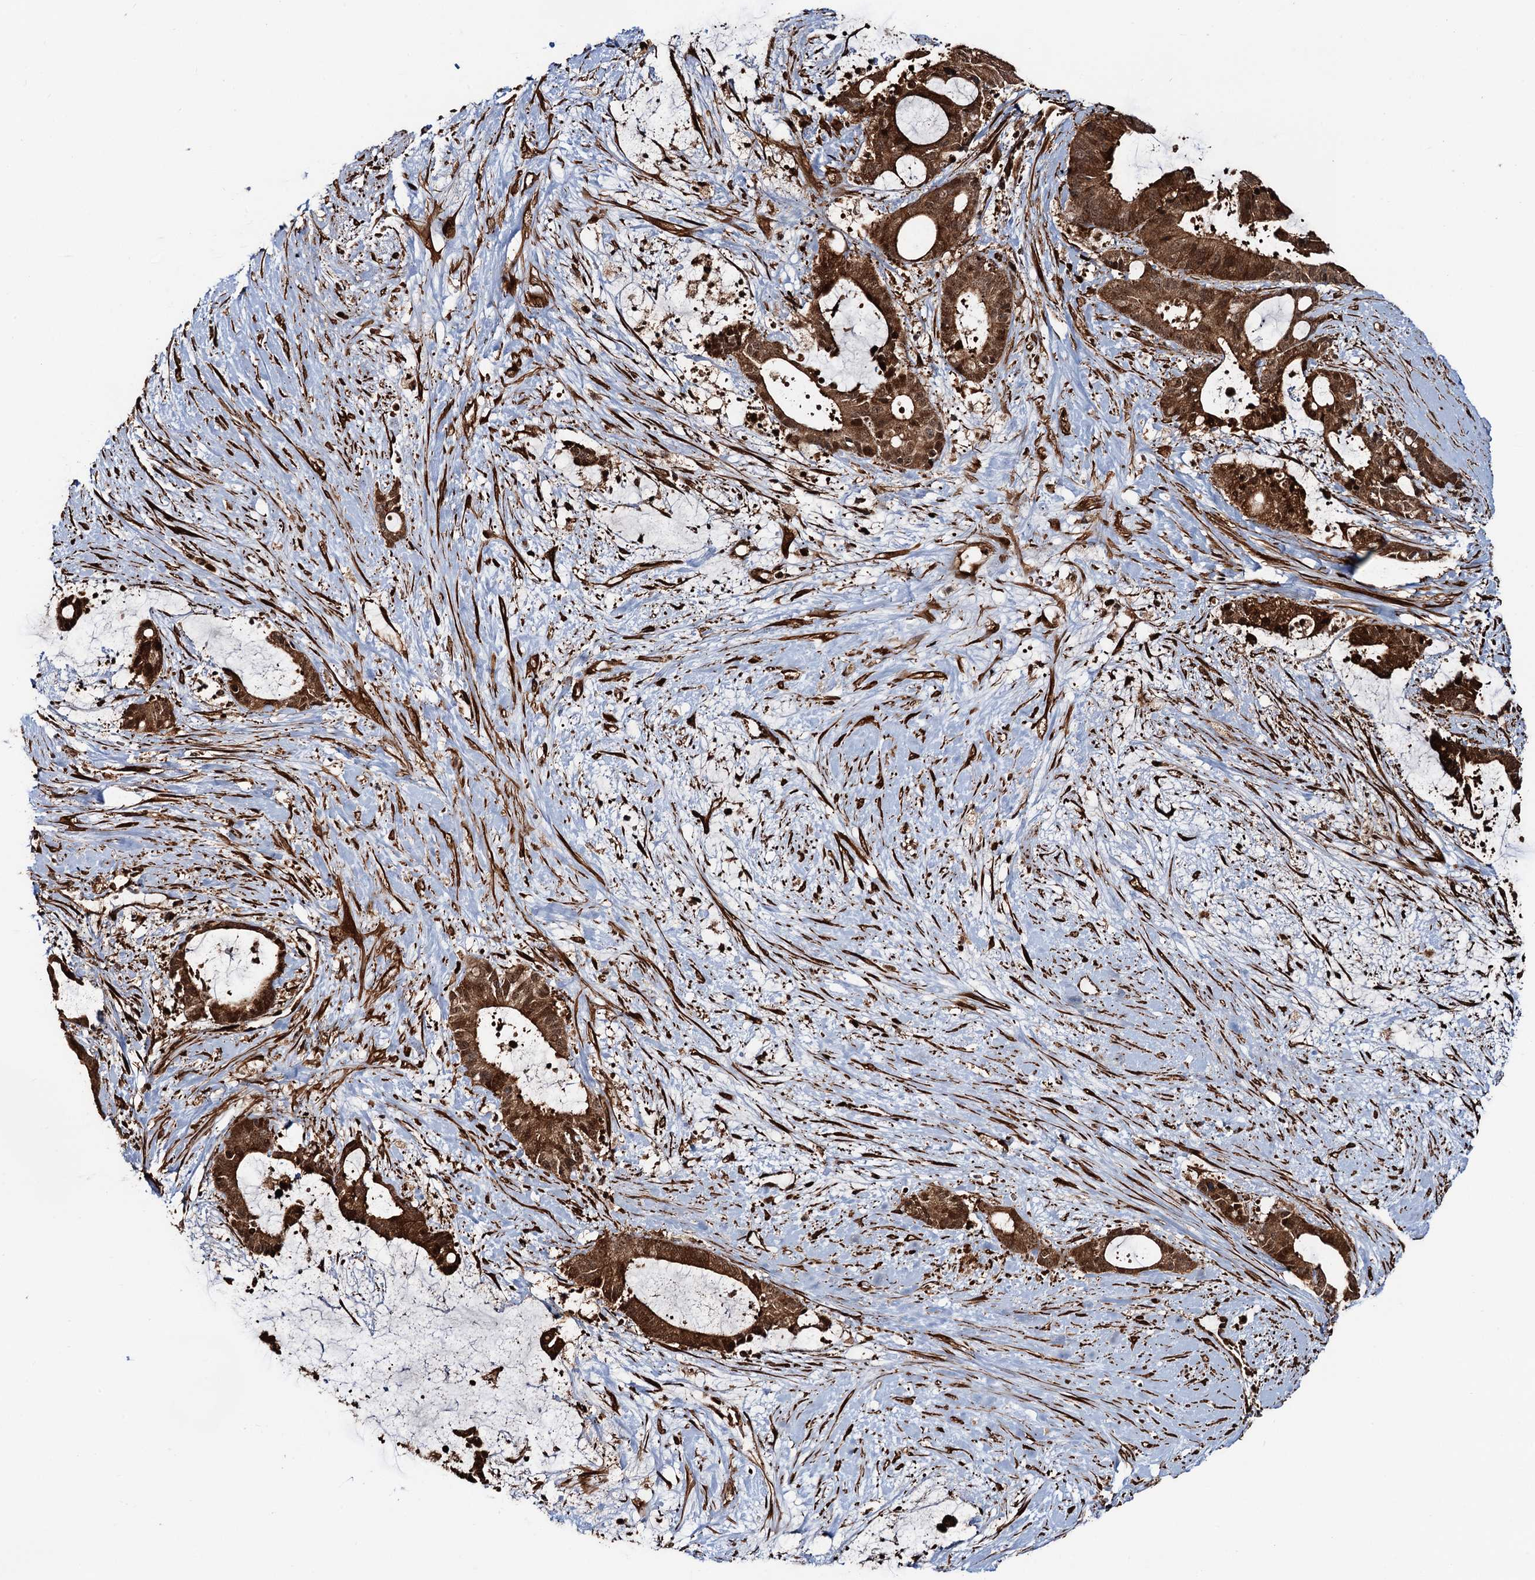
{"staining": {"intensity": "strong", "quantity": ">75%", "location": "cytoplasmic/membranous,nuclear"}, "tissue": "liver cancer", "cell_type": "Tumor cells", "image_type": "cancer", "snomed": [{"axis": "morphology", "description": "Normal tissue, NOS"}, {"axis": "morphology", "description": "Cholangiocarcinoma"}, {"axis": "topography", "description": "Liver"}, {"axis": "topography", "description": "Peripheral nerve tissue"}], "caption": "Immunohistochemical staining of human liver cholangiocarcinoma reveals high levels of strong cytoplasmic/membranous and nuclear protein positivity in about >75% of tumor cells.", "gene": "SNRNP25", "patient": {"sex": "female", "age": 73}}